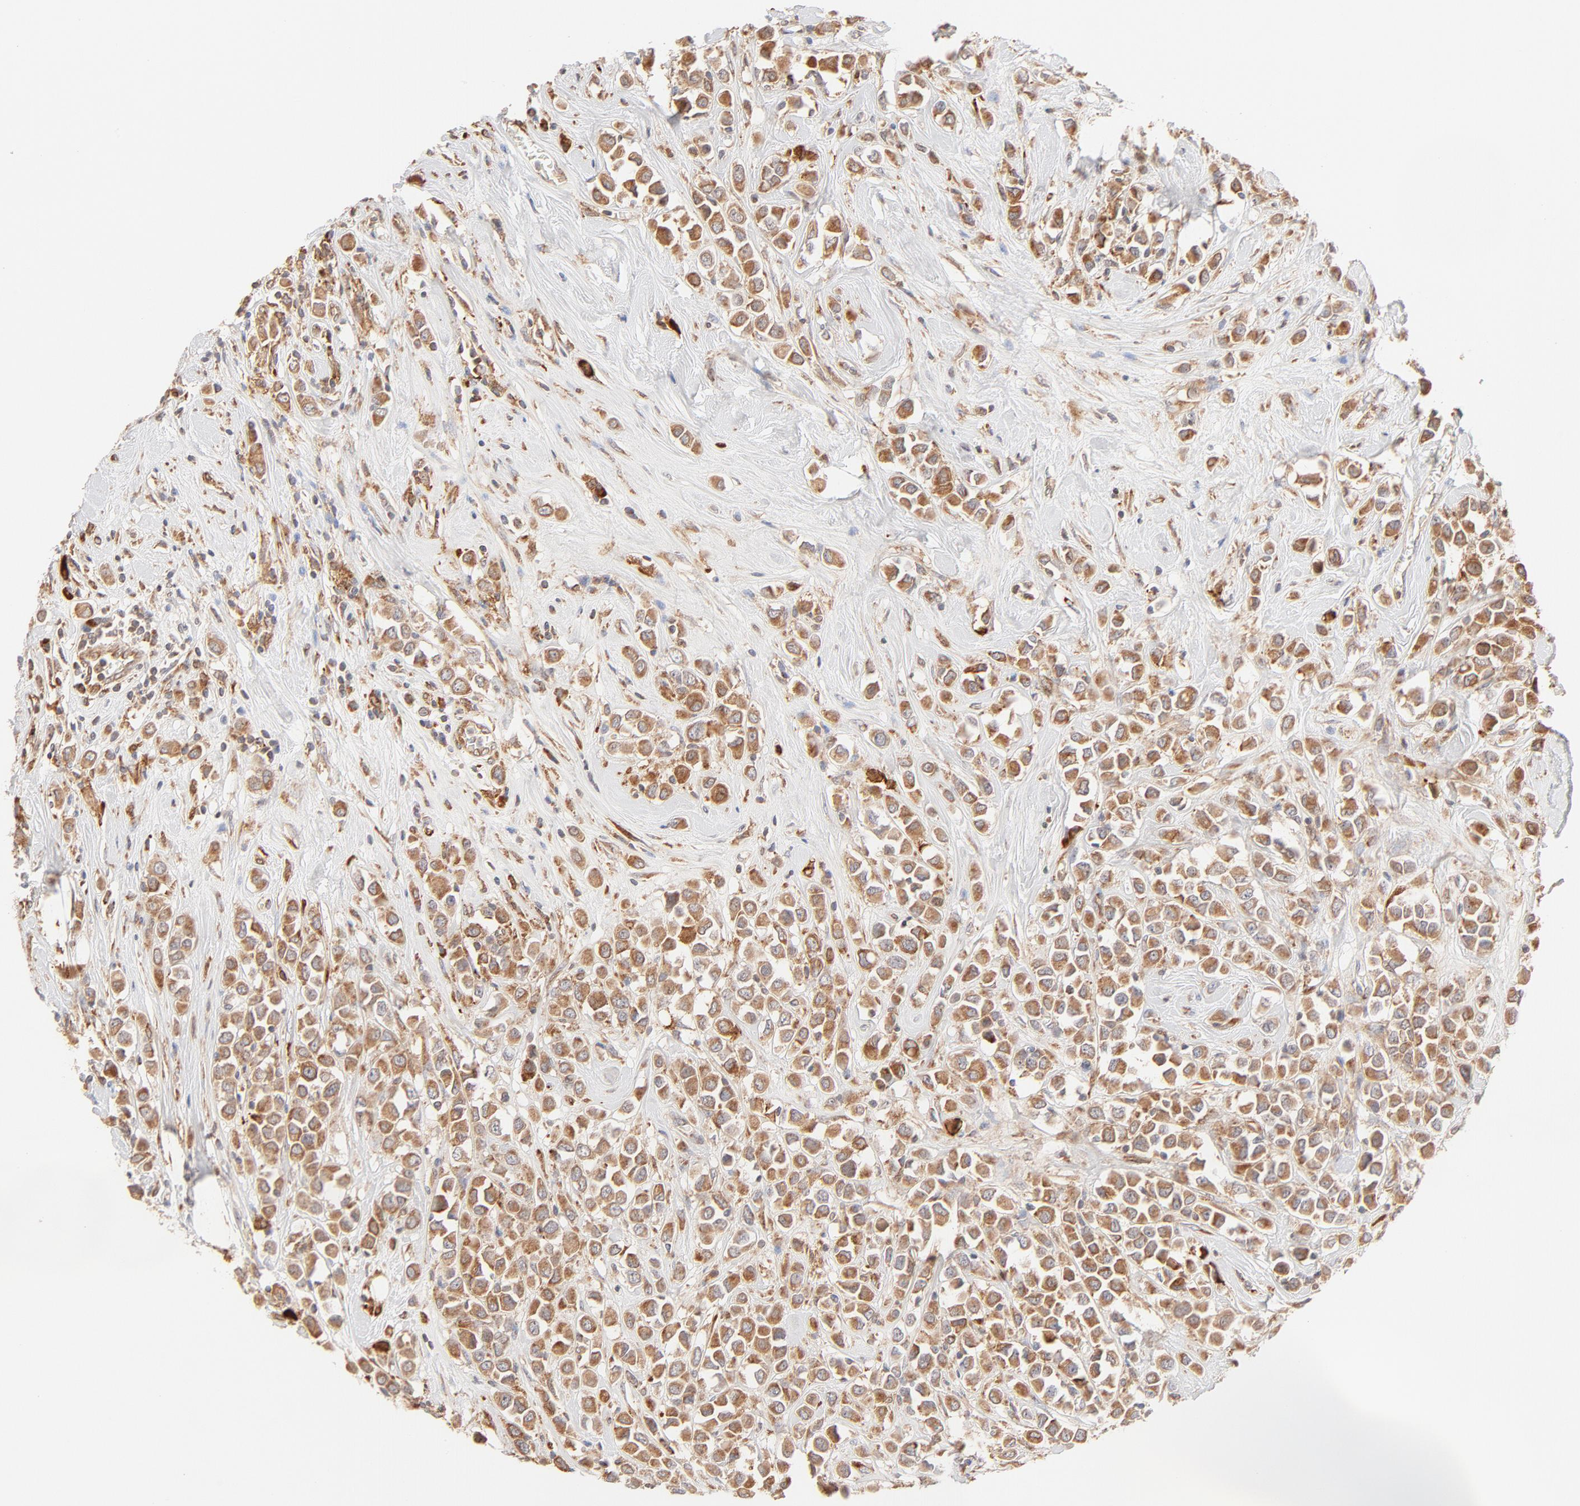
{"staining": {"intensity": "strong", "quantity": ">75%", "location": "cytoplasmic/membranous"}, "tissue": "breast cancer", "cell_type": "Tumor cells", "image_type": "cancer", "snomed": [{"axis": "morphology", "description": "Duct carcinoma"}, {"axis": "topography", "description": "Breast"}], "caption": "Breast infiltrating ductal carcinoma was stained to show a protein in brown. There is high levels of strong cytoplasmic/membranous positivity in approximately >75% of tumor cells.", "gene": "PARP12", "patient": {"sex": "female", "age": 61}}